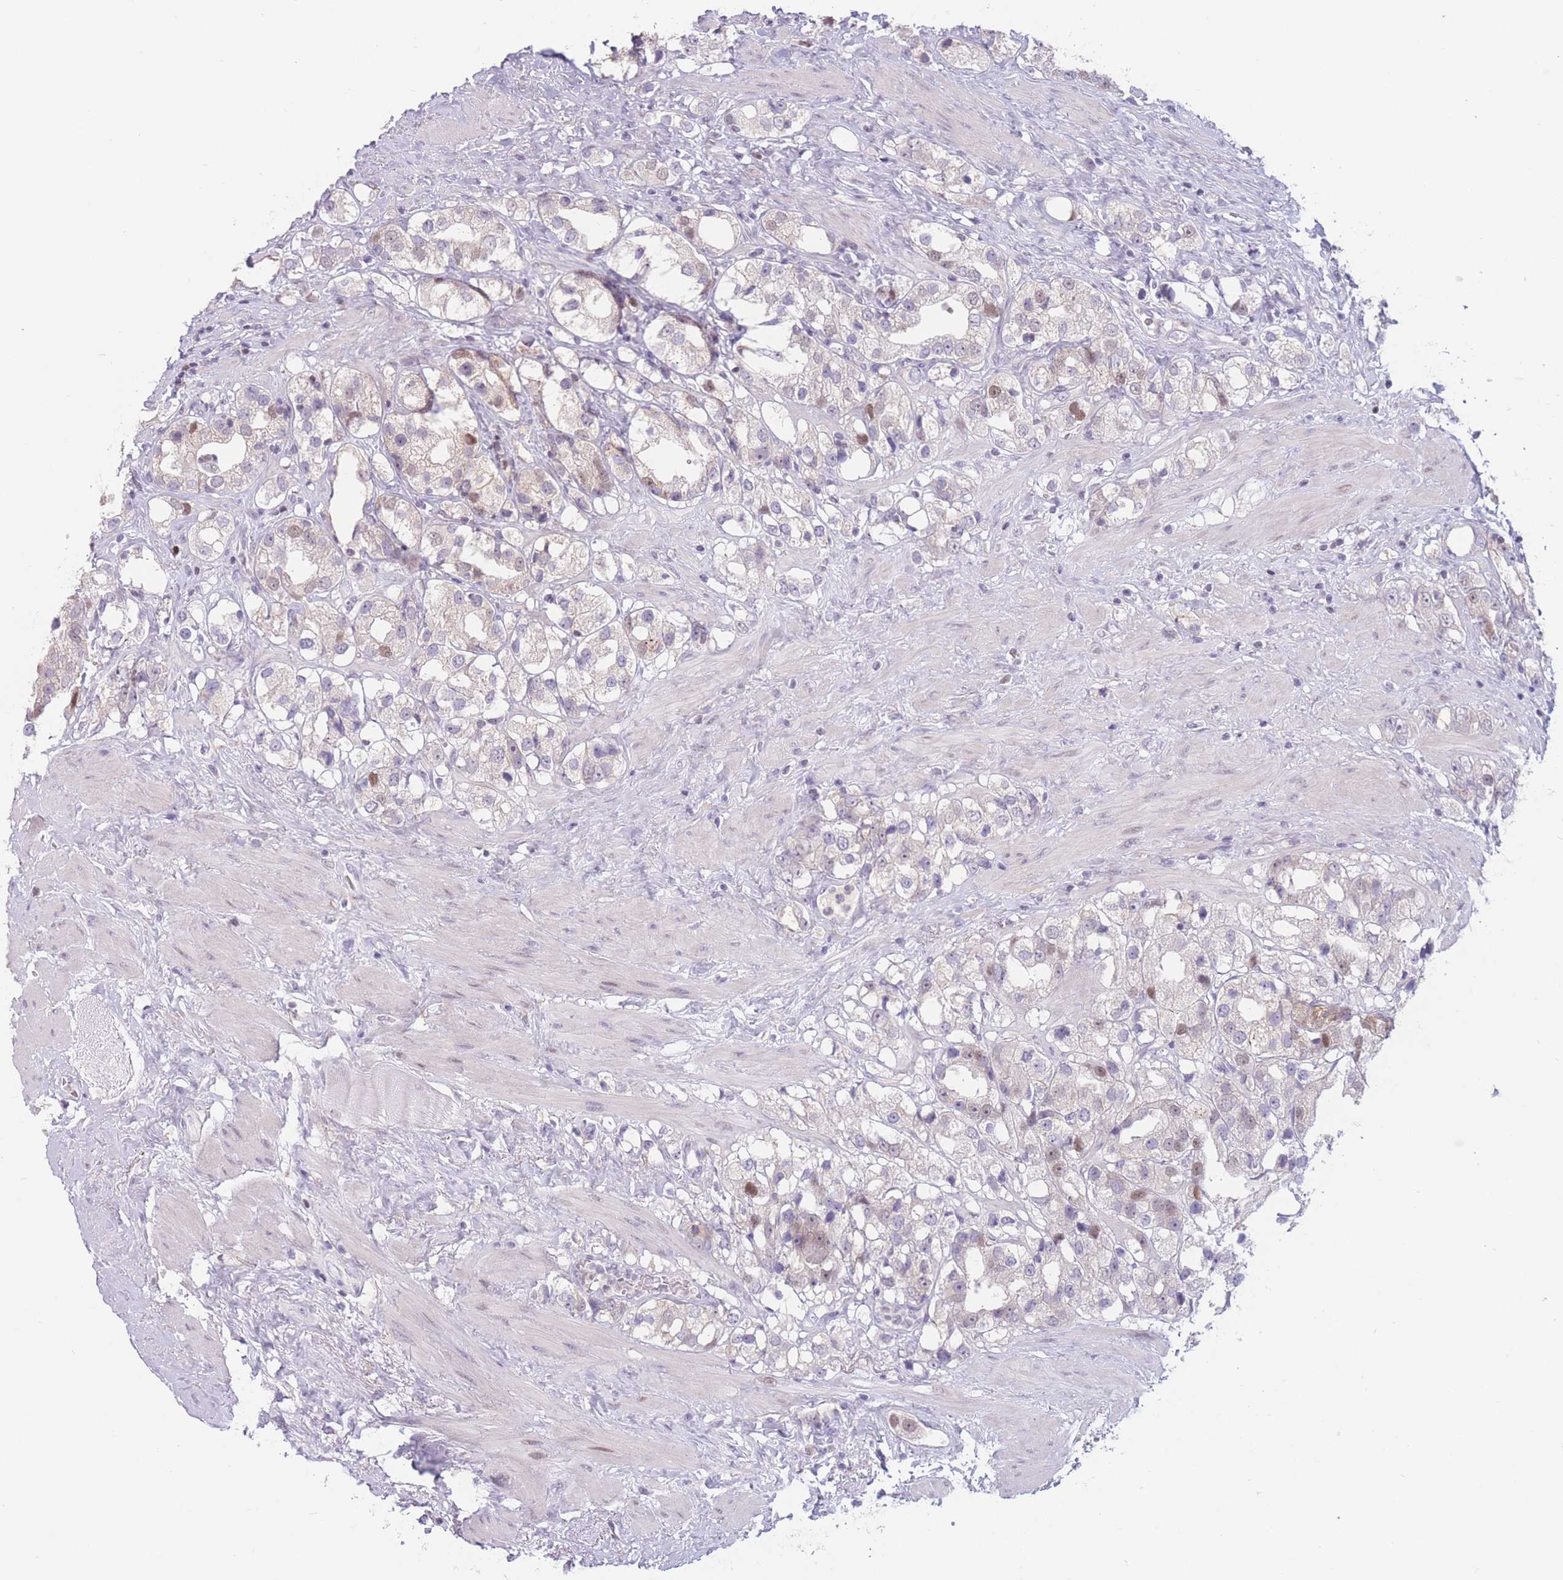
{"staining": {"intensity": "moderate", "quantity": "<25%", "location": "nuclear"}, "tissue": "prostate cancer", "cell_type": "Tumor cells", "image_type": "cancer", "snomed": [{"axis": "morphology", "description": "Adenocarcinoma, NOS"}, {"axis": "topography", "description": "Prostate"}], "caption": "Adenocarcinoma (prostate) stained with immunohistochemistry demonstrates moderate nuclear expression in about <25% of tumor cells. (DAB = brown stain, brightfield microscopy at high magnification).", "gene": "ZNF439", "patient": {"sex": "male", "age": 79}}